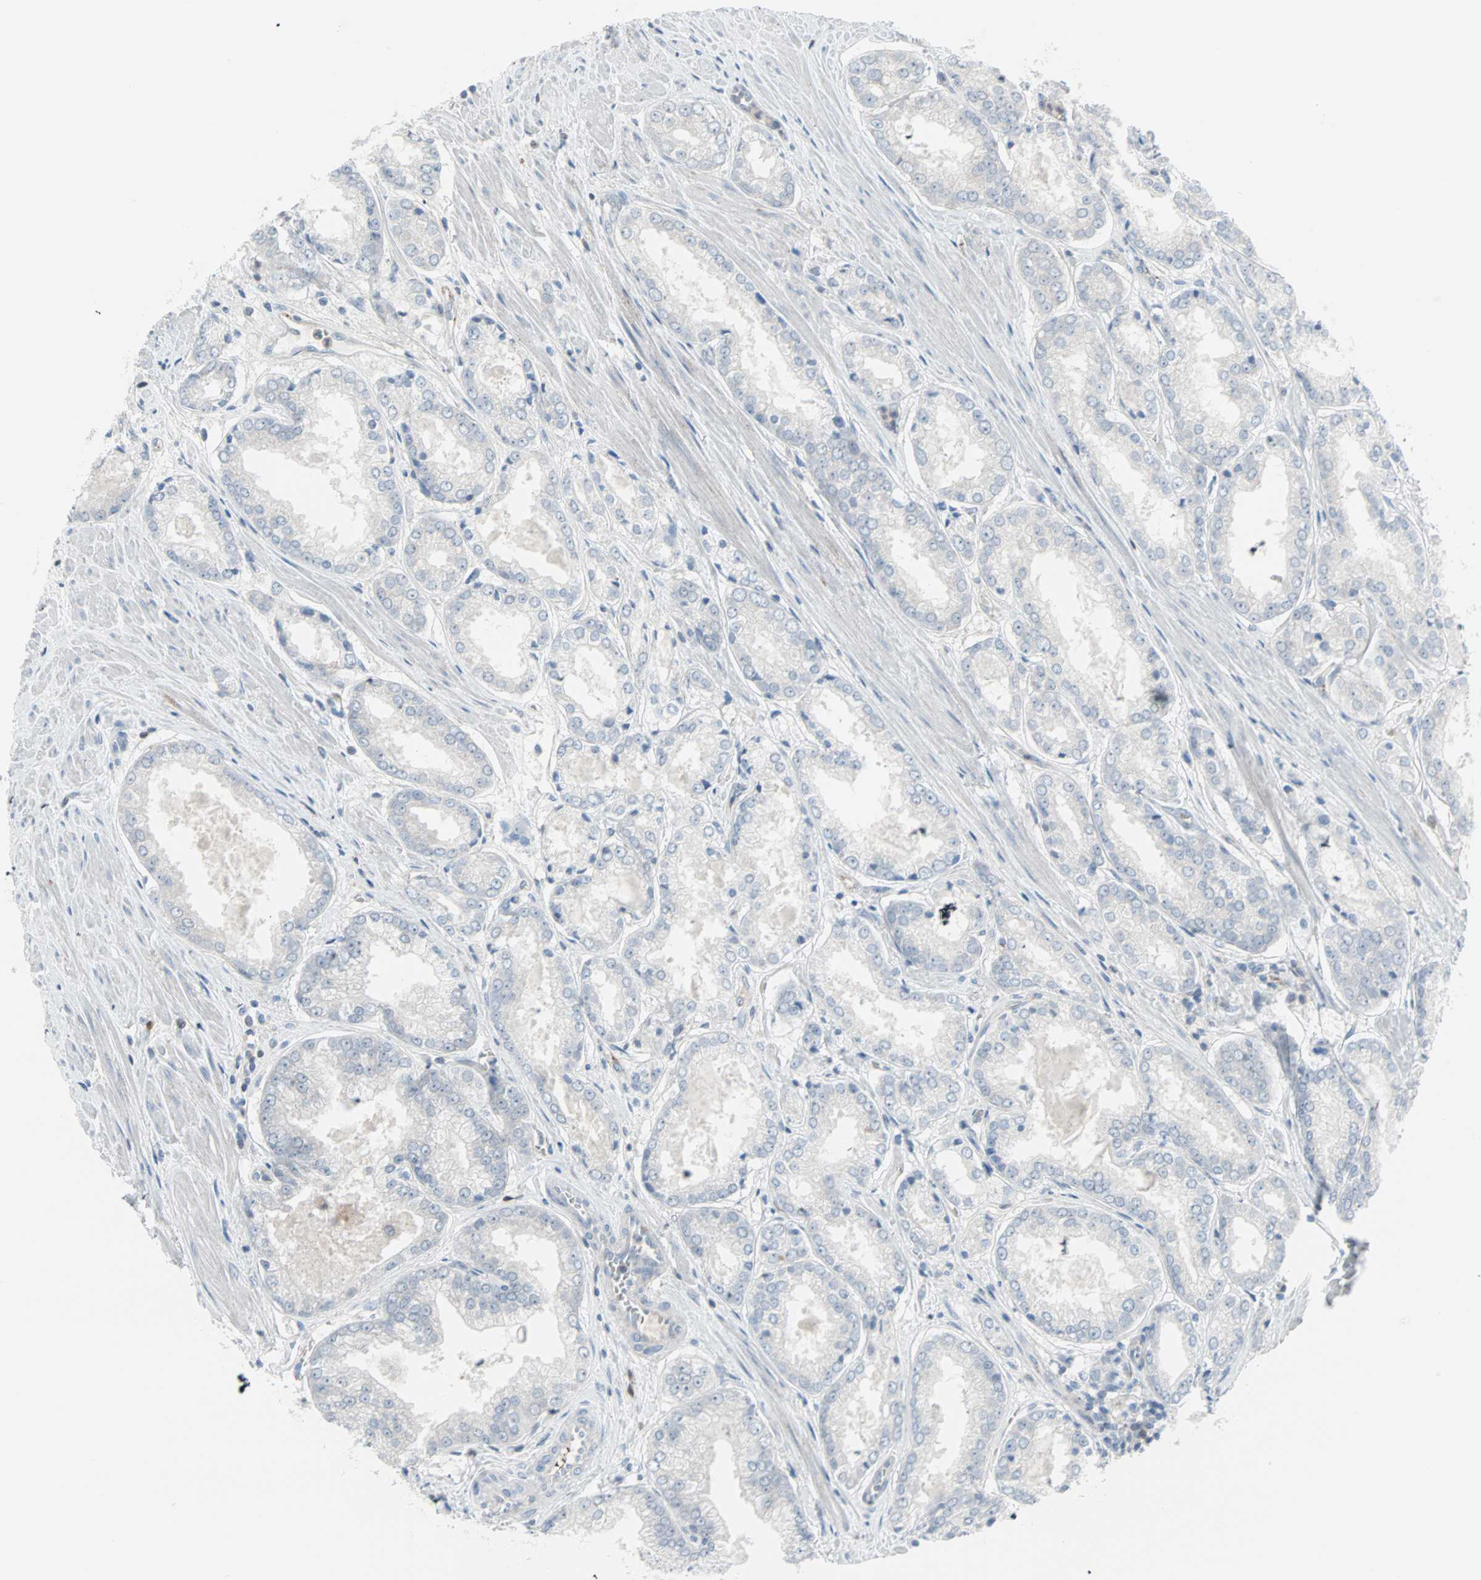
{"staining": {"intensity": "negative", "quantity": "none", "location": "none"}, "tissue": "prostate cancer", "cell_type": "Tumor cells", "image_type": "cancer", "snomed": [{"axis": "morphology", "description": "Adenocarcinoma, Low grade"}, {"axis": "topography", "description": "Prostate"}], "caption": "IHC of prostate low-grade adenocarcinoma displays no positivity in tumor cells. Brightfield microscopy of immunohistochemistry (IHC) stained with DAB (brown) and hematoxylin (blue), captured at high magnification.", "gene": "CASP3", "patient": {"sex": "male", "age": 64}}